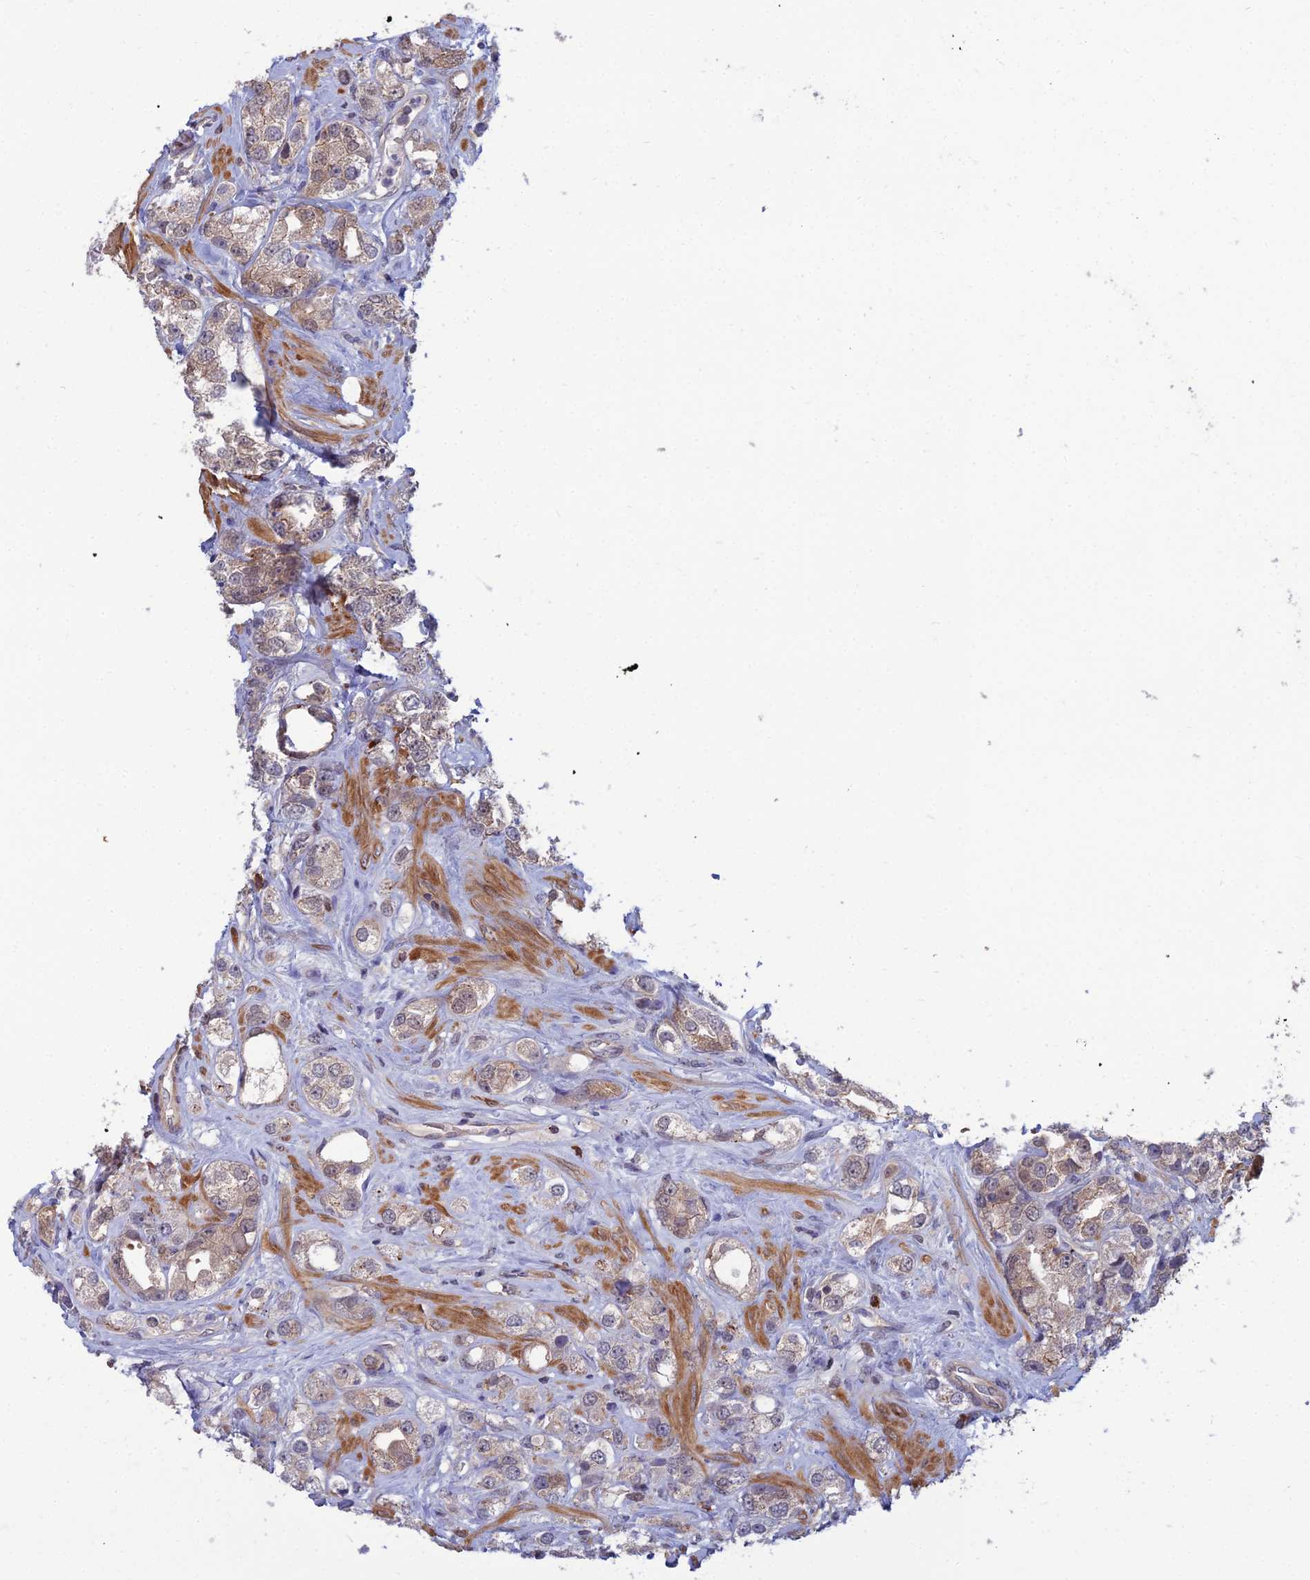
{"staining": {"intensity": "weak", "quantity": ">75%", "location": "cytoplasmic/membranous"}, "tissue": "prostate cancer", "cell_type": "Tumor cells", "image_type": "cancer", "snomed": [{"axis": "morphology", "description": "Adenocarcinoma, NOS"}, {"axis": "topography", "description": "Prostate"}], "caption": "This photomicrograph shows immunohistochemistry staining of human prostate cancer, with low weak cytoplasmic/membranous positivity in approximately >75% of tumor cells.", "gene": "OPA3", "patient": {"sex": "male", "age": 79}}